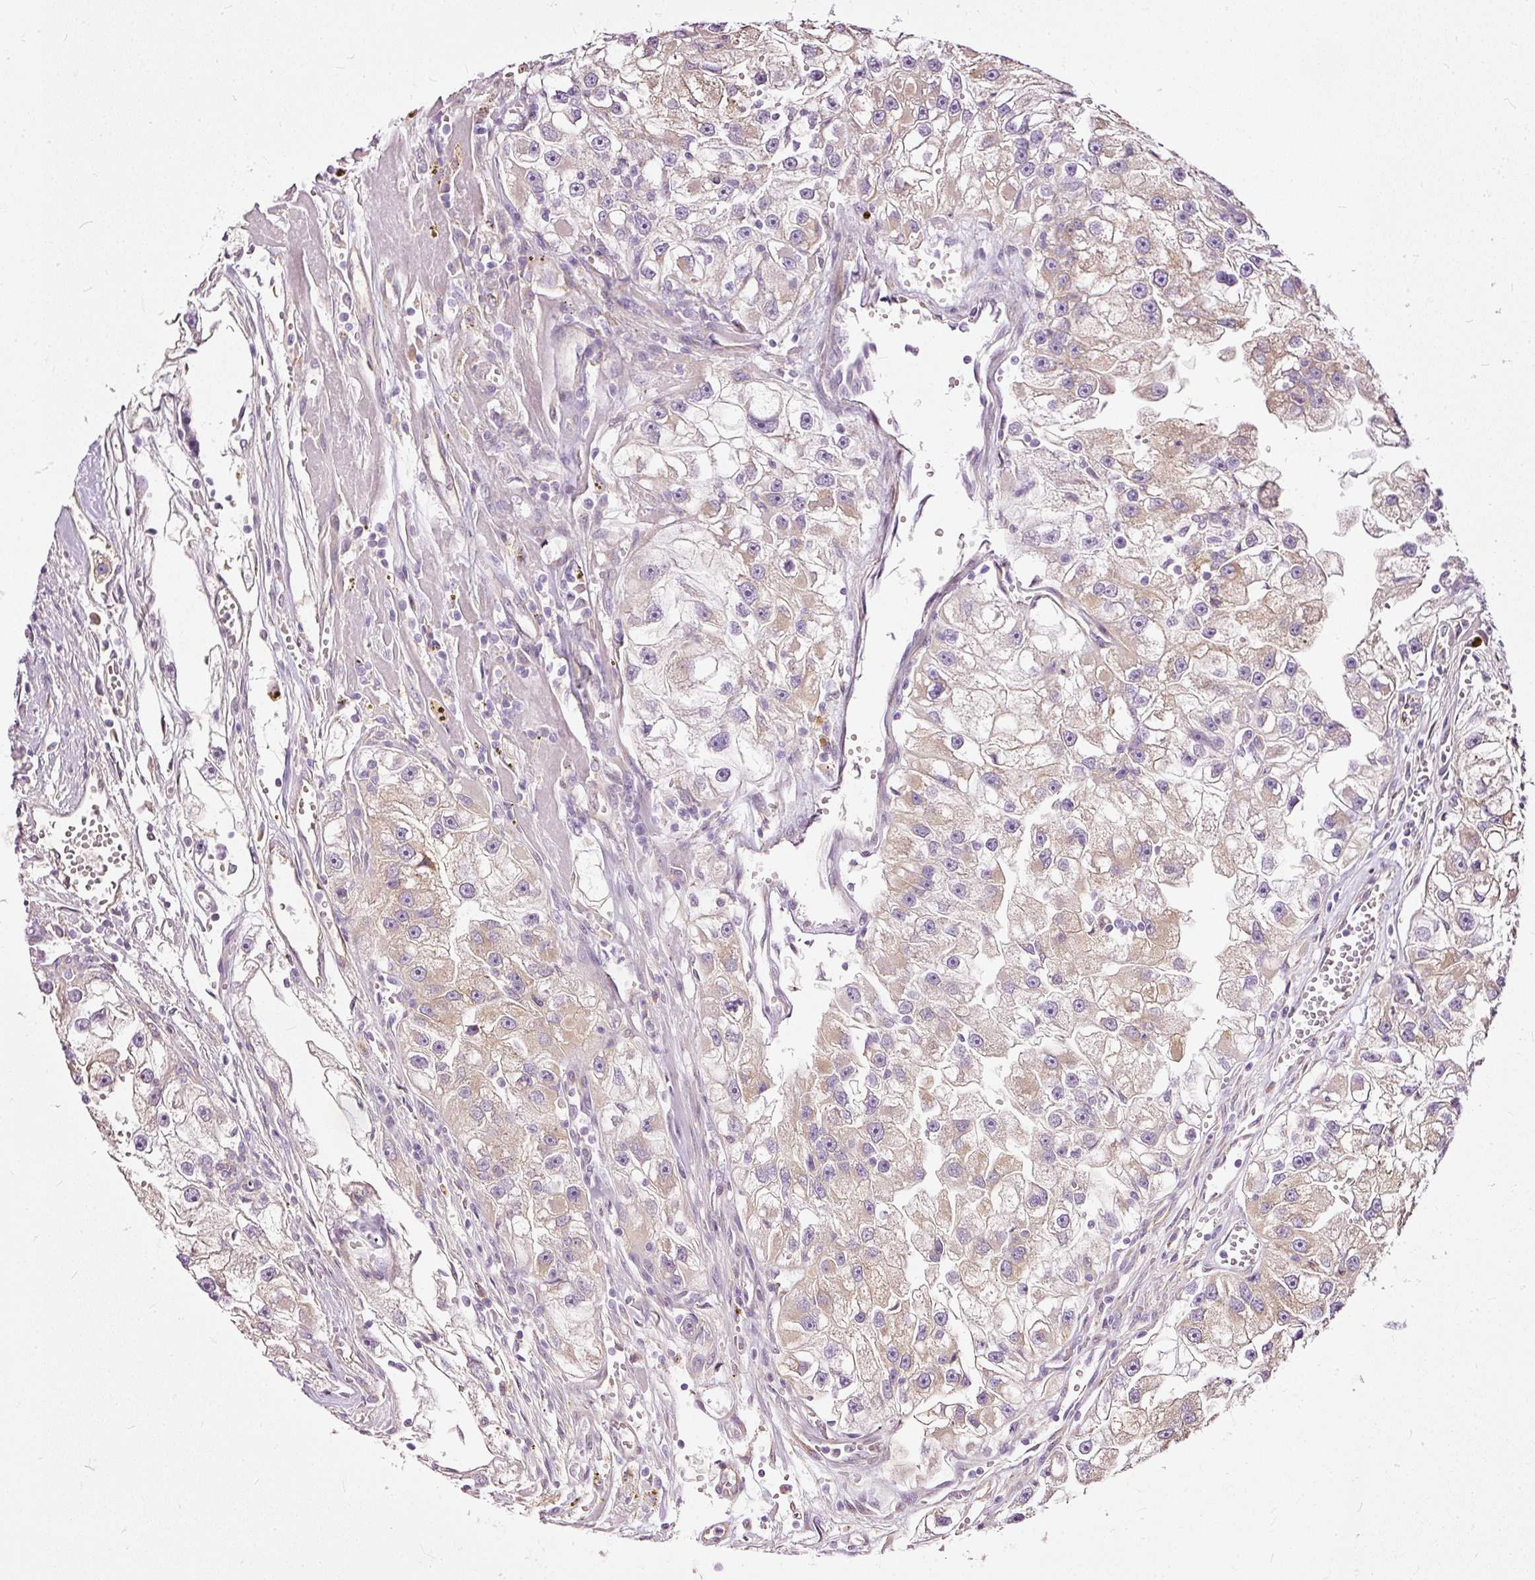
{"staining": {"intensity": "moderate", "quantity": "25%-75%", "location": "cytoplasmic/membranous"}, "tissue": "renal cancer", "cell_type": "Tumor cells", "image_type": "cancer", "snomed": [{"axis": "morphology", "description": "Adenocarcinoma, NOS"}, {"axis": "topography", "description": "Kidney"}], "caption": "Tumor cells show moderate cytoplasmic/membranous positivity in about 25%-75% of cells in renal cancer (adenocarcinoma).", "gene": "PAQR9", "patient": {"sex": "male", "age": 63}}